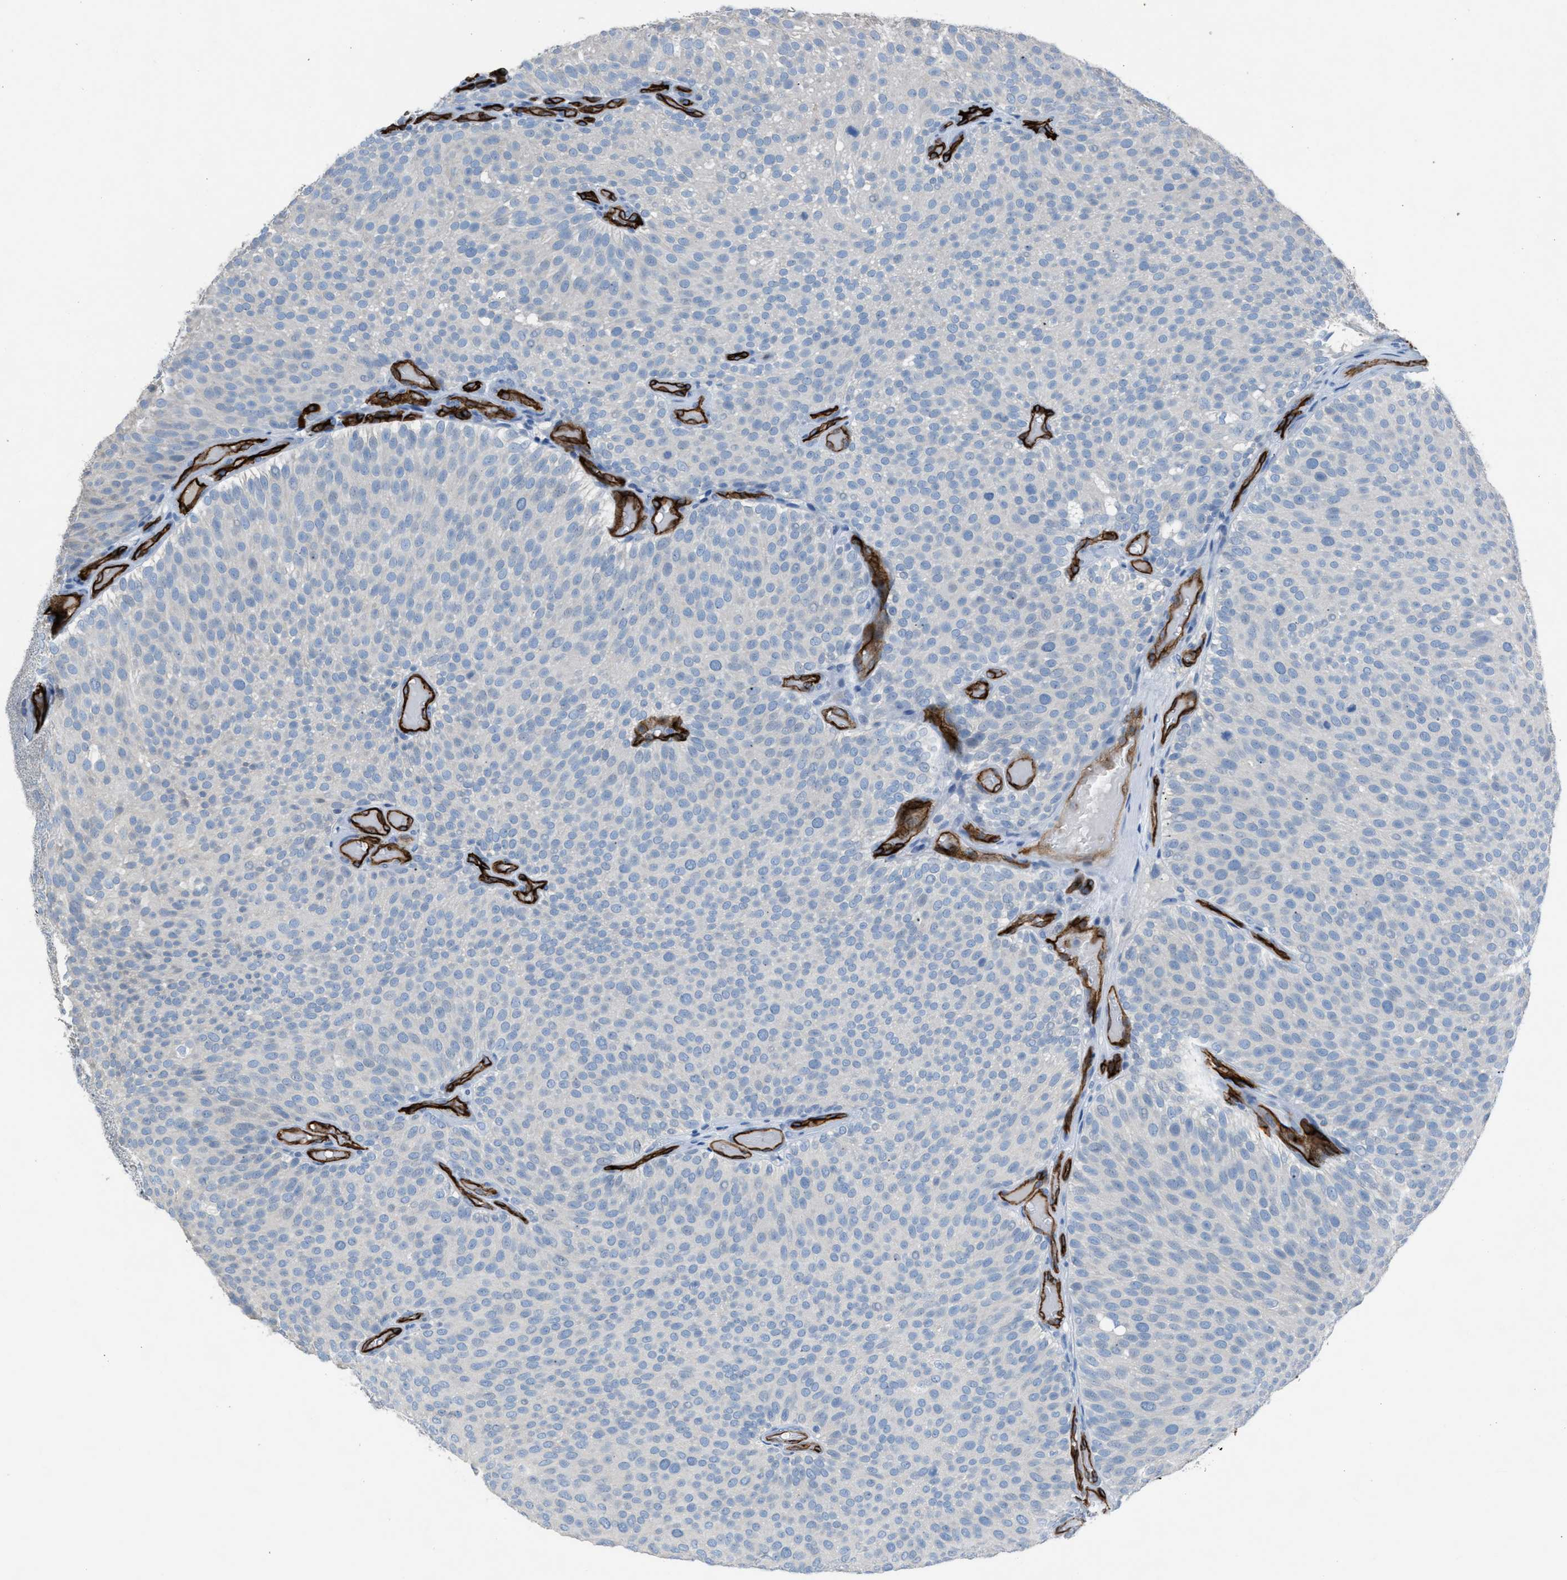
{"staining": {"intensity": "negative", "quantity": "none", "location": "none"}, "tissue": "urothelial cancer", "cell_type": "Tumor cells", "image_type": "cancer", "snomed": [{"axis": "morphology", "description": "Urothelial carcinoma, Low grade"}, {"axis": "topography", "description": "Urinary bladder"}], "caption": "Immunohistochemistry of low-grade urothelial carcinoma reveals no positivity in tumor cells.", "gene": "DYSF", "patient": {"sex": "male", "age": 78}}